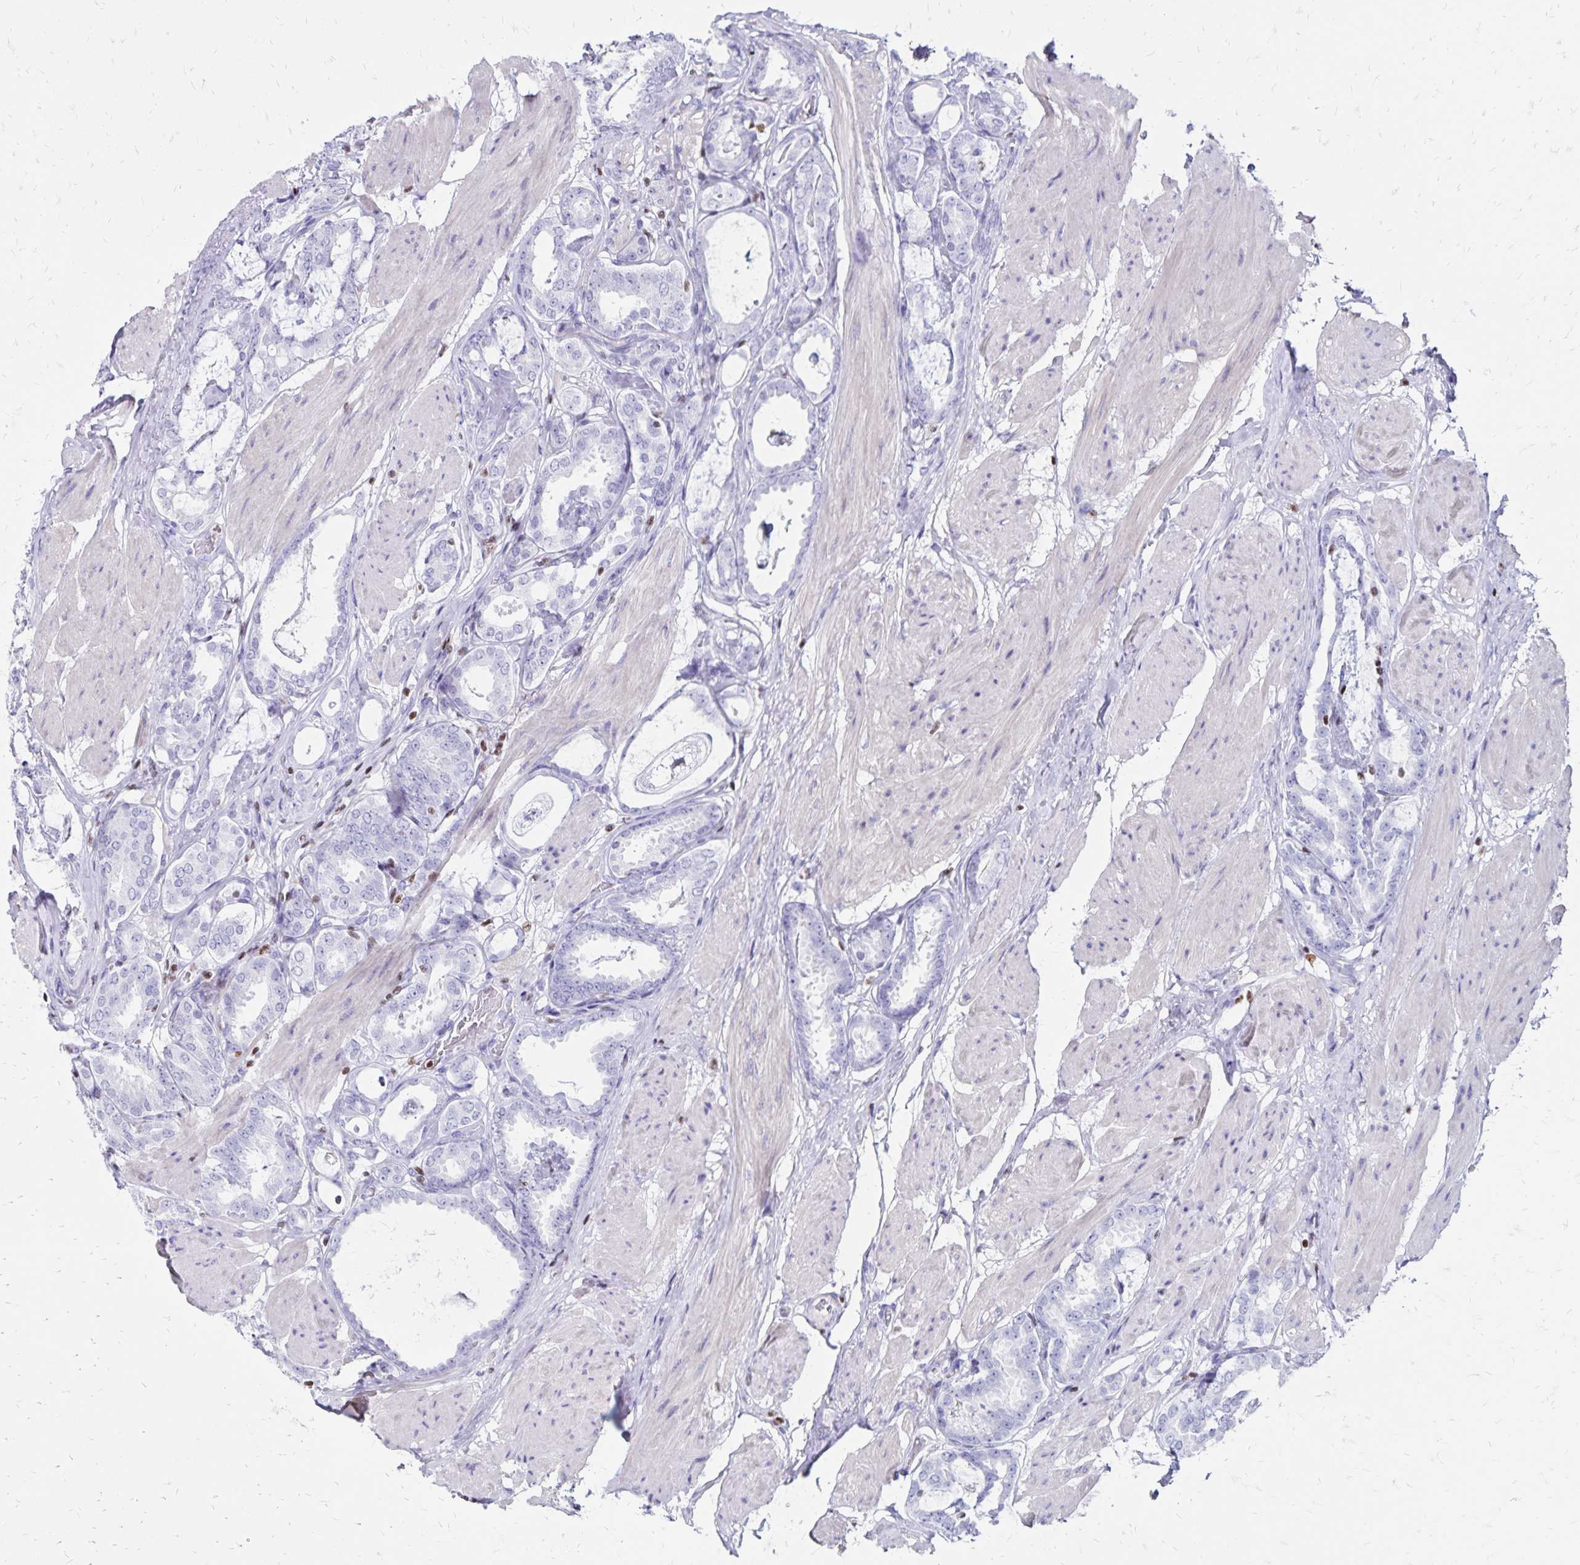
{"staining": {"intensity": "negative", "quantity": "none", "location": "none"}, "tissue": "prostate cancer", "cell_type": "Tumor cells", "image_type": "cancer", "snomed": [{"axis": "morphology", "description": "Adenocarcinoma, High grade"}, {"axis": "topography", "description": "Prostate"}], "caption": "Protein analysis of prostate cancer (high-grade adenocarcinoma) displays no significant positivity in tumor cells.", "gene": "IKZF1", "patient": {"sex": "male", "age": 63}}